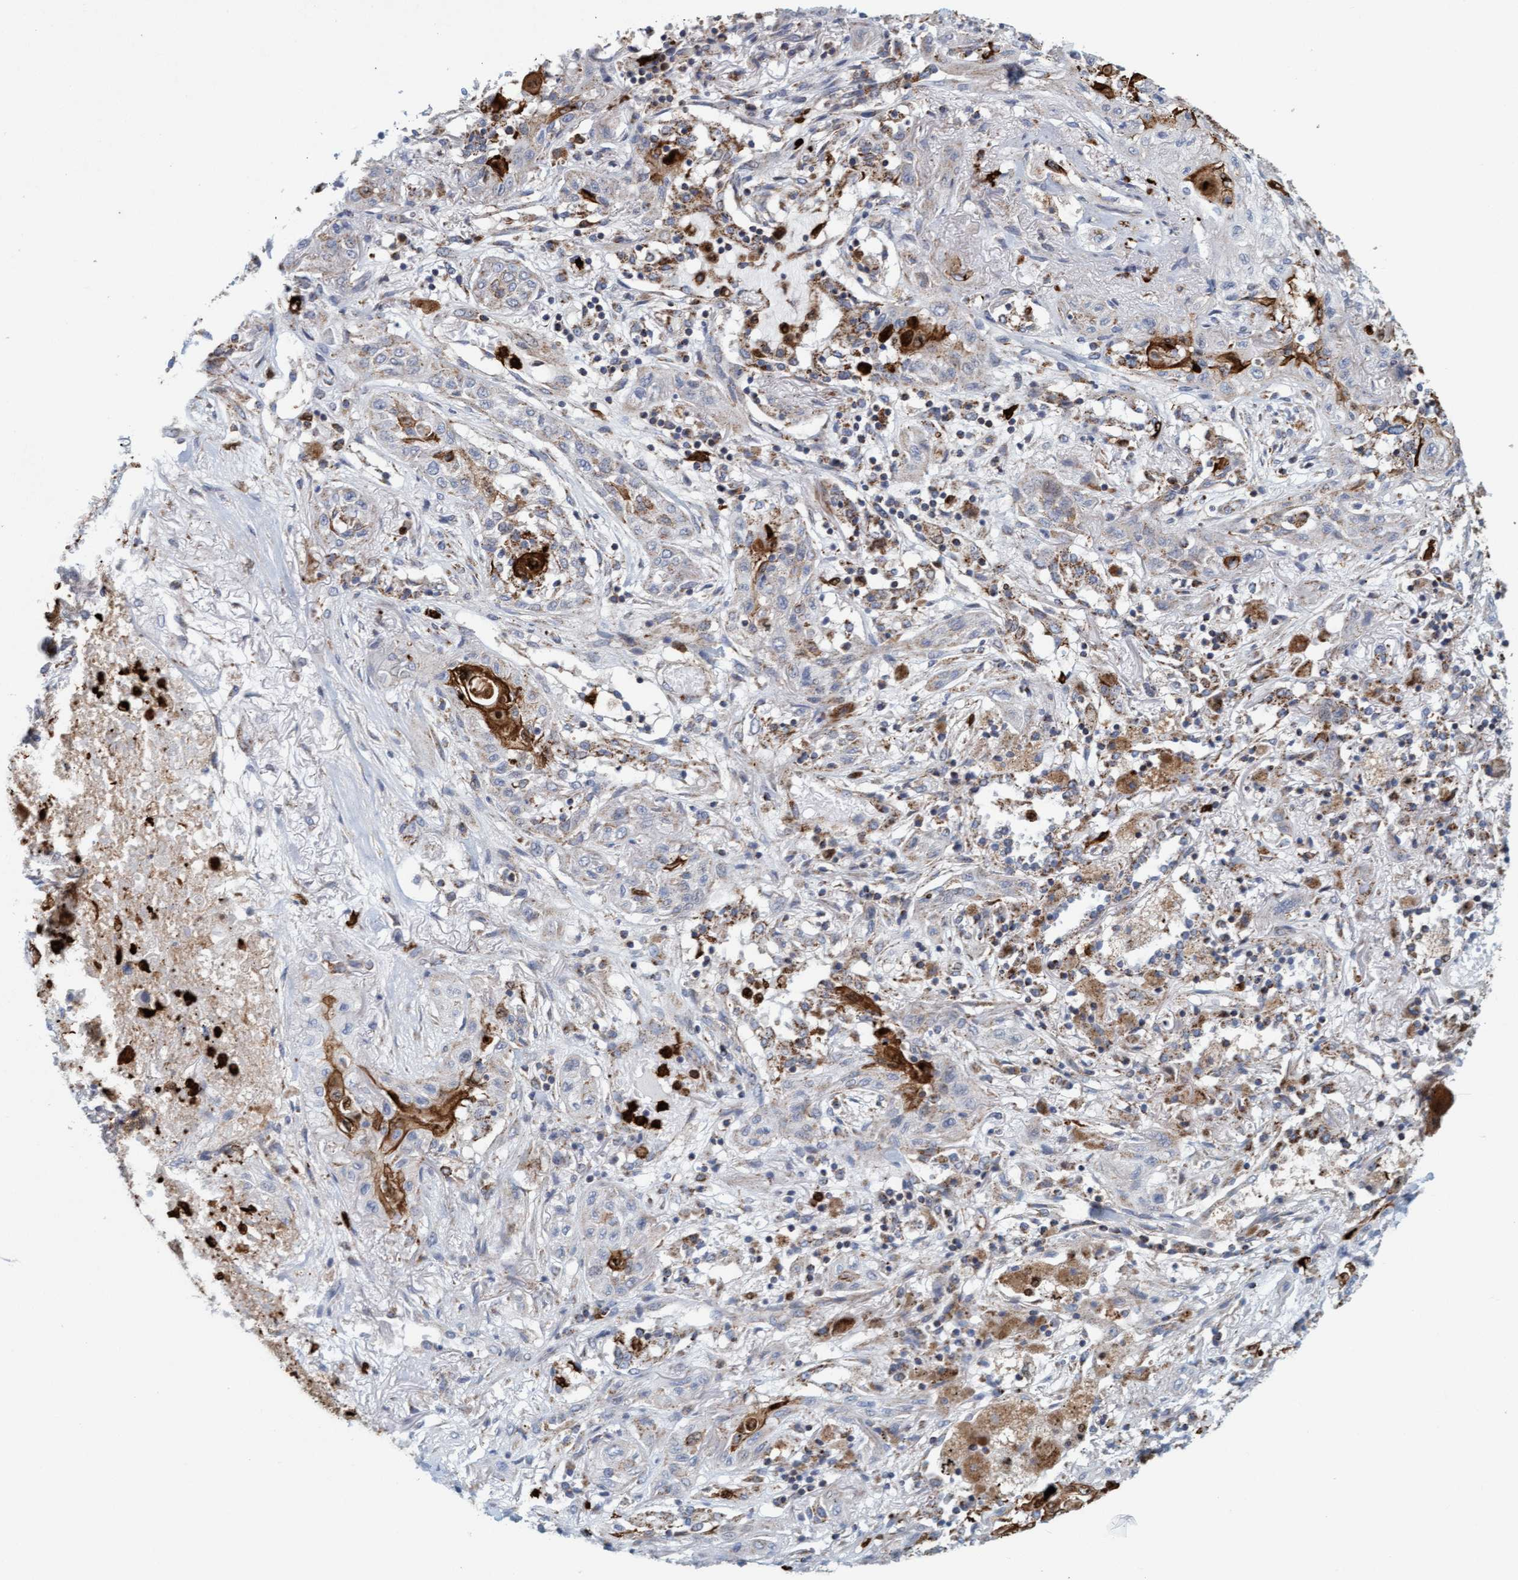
{"staining": {"intensity": "weak", "quantity": "<25%", "location": "cytoplasmic/membranous"}, "tissue": "lung cancer", "cell_type": "Tumor cells", "image_type": "cancer", "snomed": [{"axis": "morphology", "description": "Squamous cell carcinoma, NOS"}, {"axis": "topography", "description": "Lung"}], "caption": "The immunohistochemistry micrograph has no significant expression in tumor cells of lung cancer (squamous cell carcinoma) tissue.", "gene": "B9D1", "patient": {"sex": "female", "age": 47}}